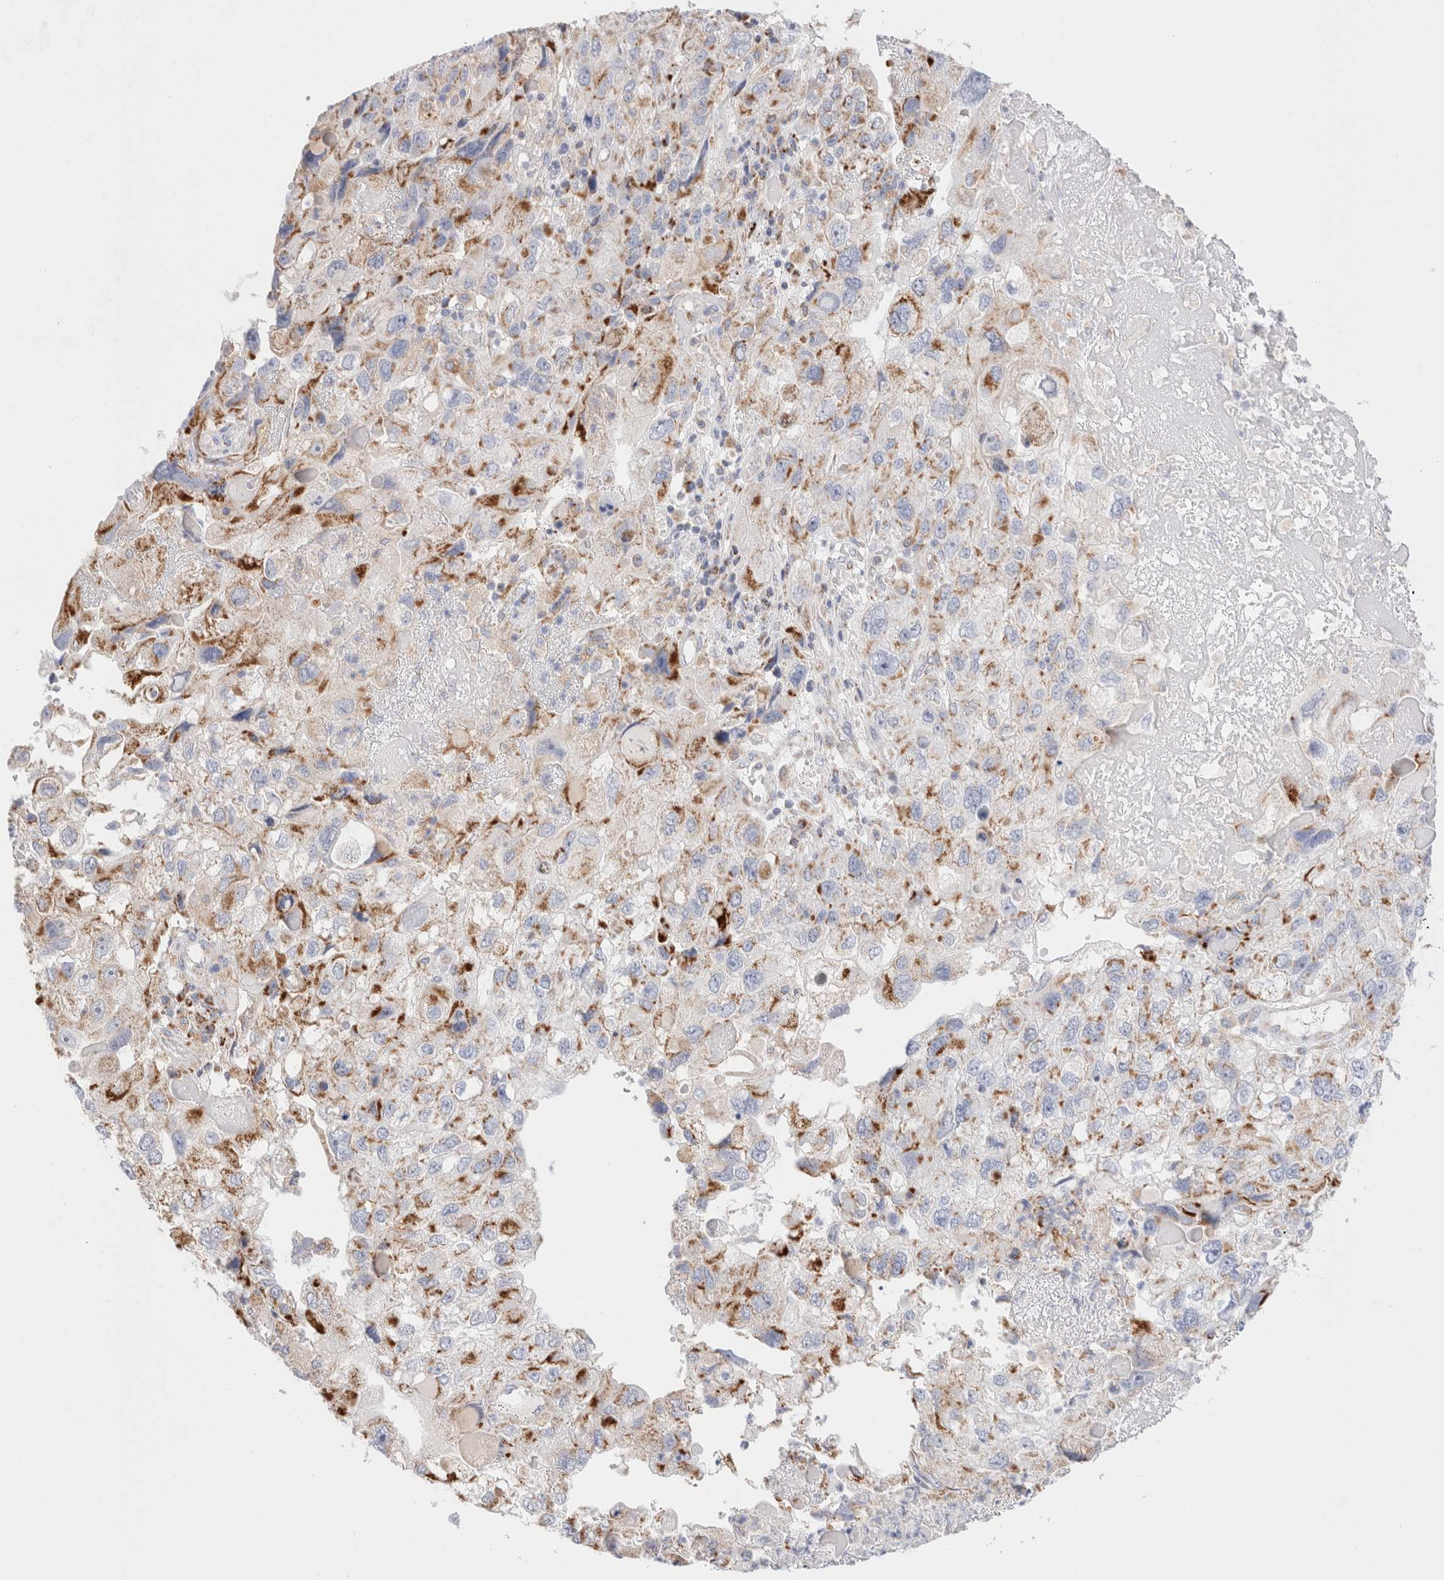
{"staining": {"intensity": "moderate", "quantity": "<25%", "location": "cytoplasmic/membranous"}, "tissue": "endometrial cancer", "cell_type": "Tumor cells", "image_type": "cancer", "snomed": [{"axis": "morphology", "description": "Adenocarcinoma, NOS"}, {"axis": "topography", "description": "Endometrium"}], "caption": "Human adenocarcinoma (endometrial) stained with a protein marker reveals moderate staining in tumor cells.", "gene": "ATP6V1C1", "patient": {"sex": "female", "age": 49}}